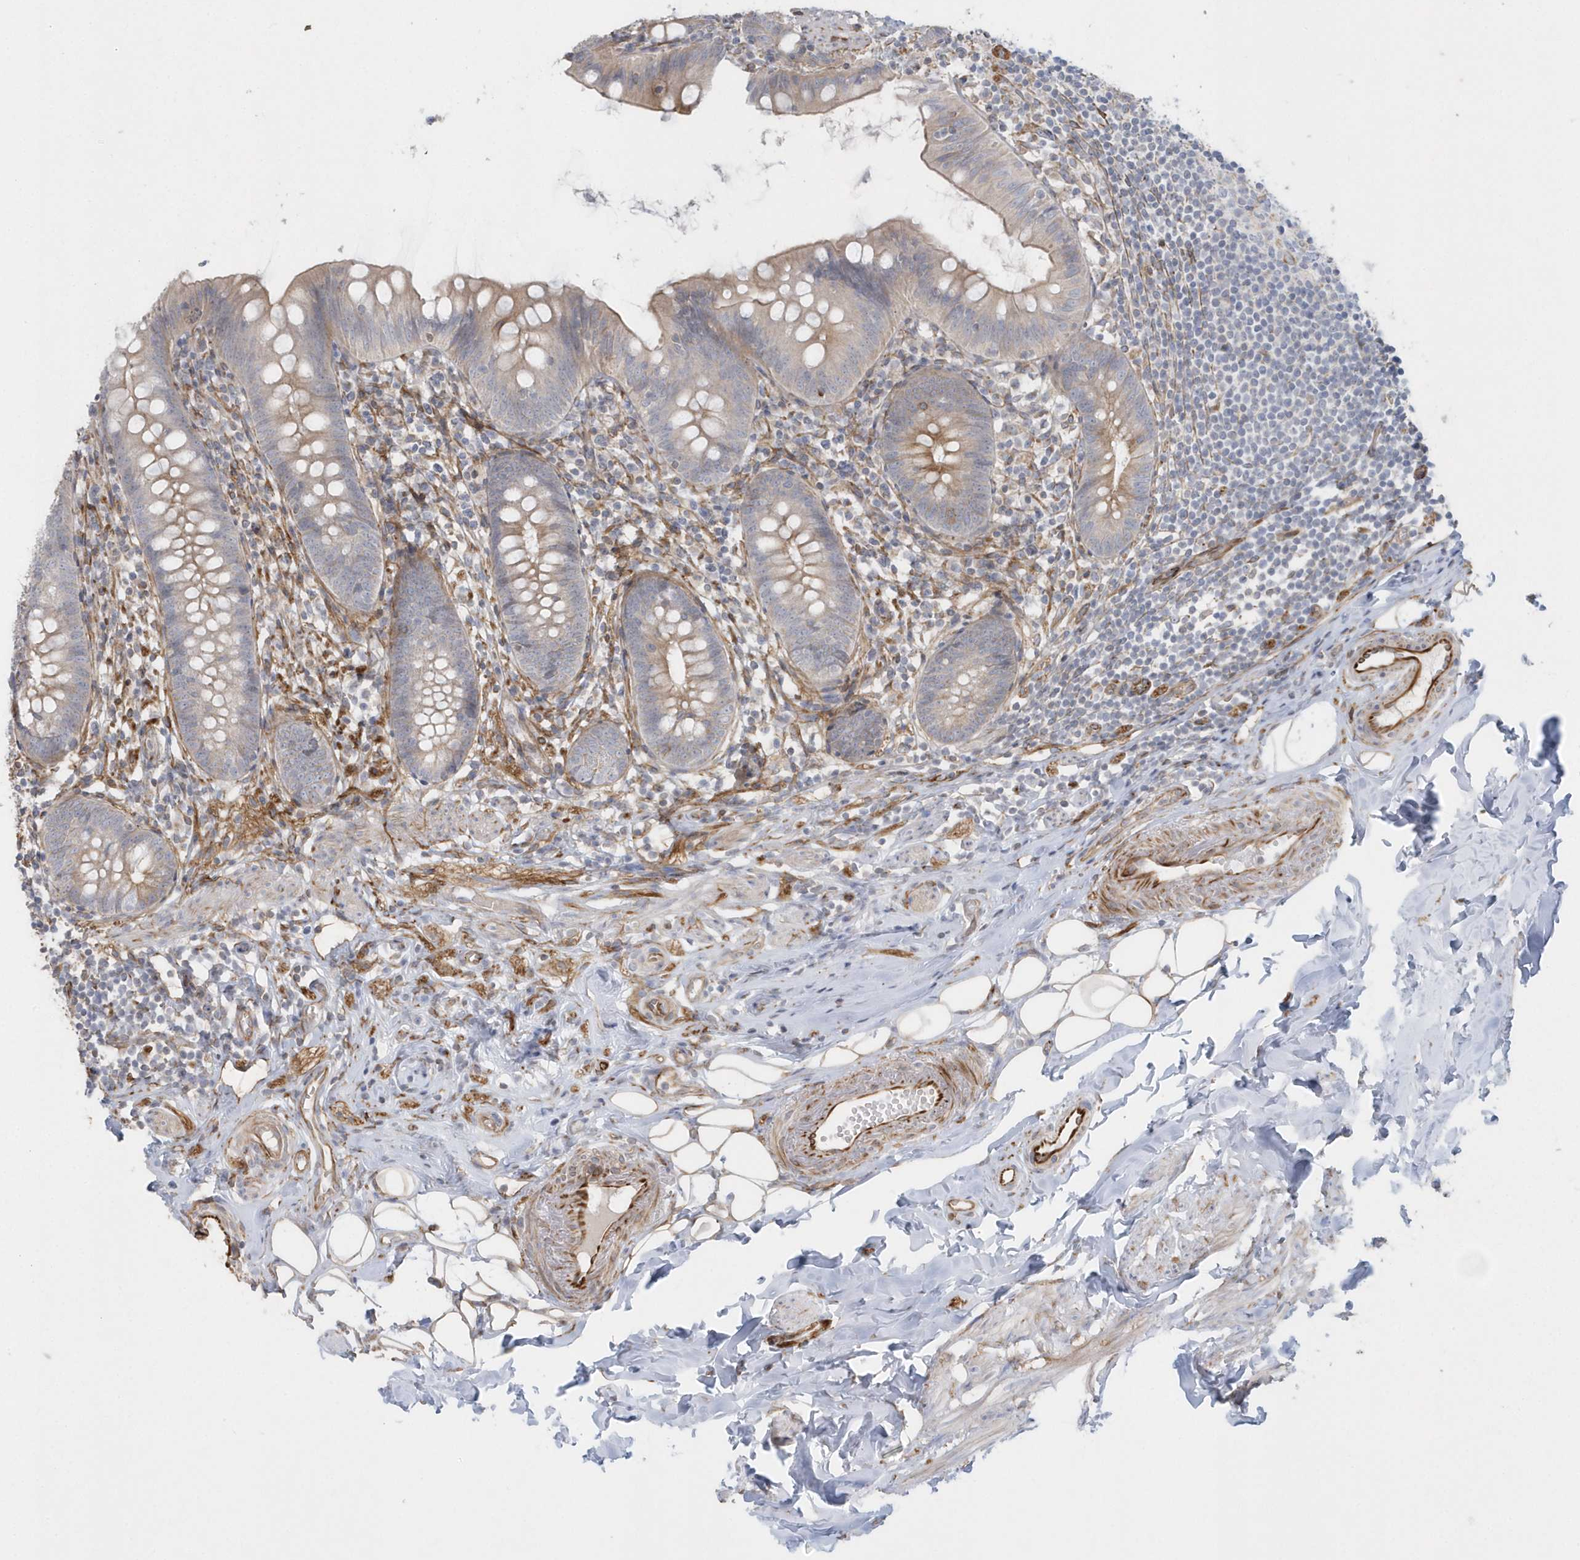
{"staining": {"intensity": "weak", "quantity": "25%-75%", "location": "cytoplasmic/membranous"}, "tissue": "appendix", "cell_type": "Glandular cells", "image_type": "normal", "snomed": [{"axis": "morphology", "description": "Normal tissue, NOS"}, {"axis": "topography", "description": "Appendix"}], "caption": "Brown immunohistochemical staining in unremarkable appendix exhibits weak cytoplasmic/membranous expression in about 25%-75% of glandular cells.", "gene": "RAB17", "patient": {"sex": "female", "age": 62}}